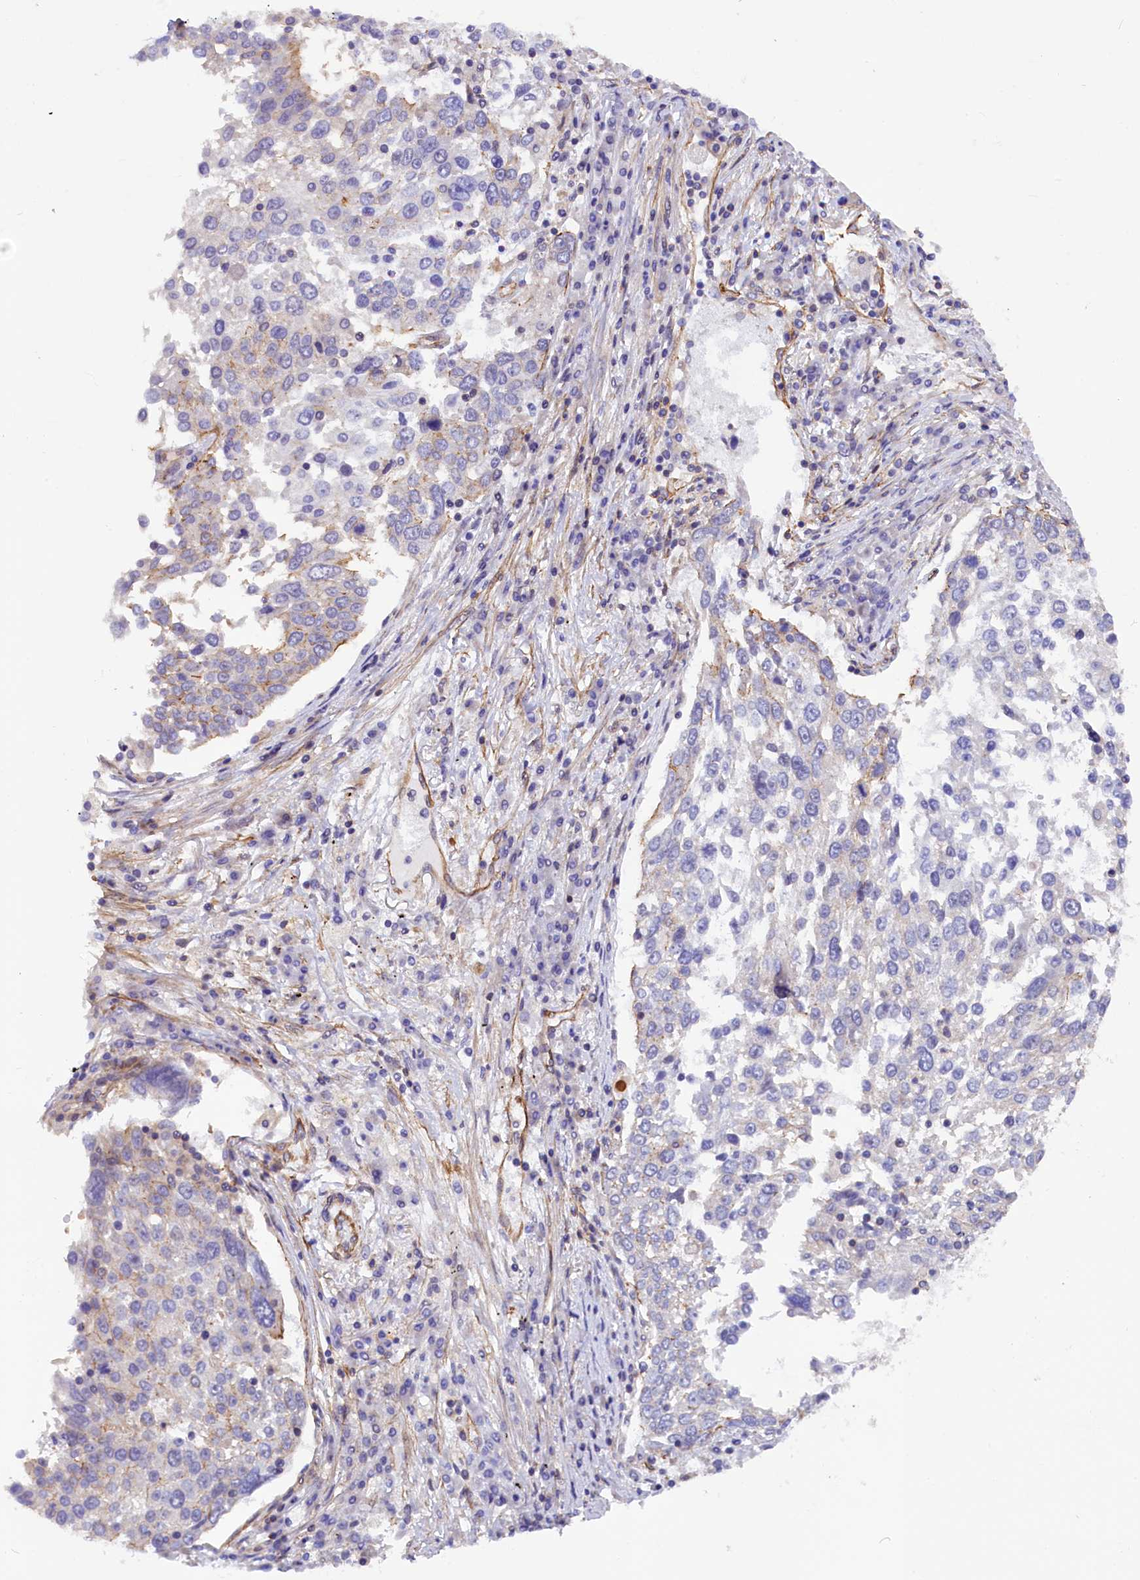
{"staining": {"intensity": "negative", "quantity": "none", "location": "none"}, "tissue": "lung cancer", "cell_type": "Tumor cells", "image_type": "cancer", "snomed": [{"axis": "morphology", "description": "Squamous cell carcinoma, NOS"}, {"axis": "topography", "description": "Lung"}], "caption": "Immunohistochemistry image of neoplastic tissue: human lung squamous cell carcinoma stained with DAB (3,3'-diaminobenzidine) exhibits no significant protein expression in tumor cells. The staining is performed using DAB brown chromogen with nuclei counter-stained in using hematoxylin.", "gene": "MED20", "patient": {"sex": "male", "age": 65}}